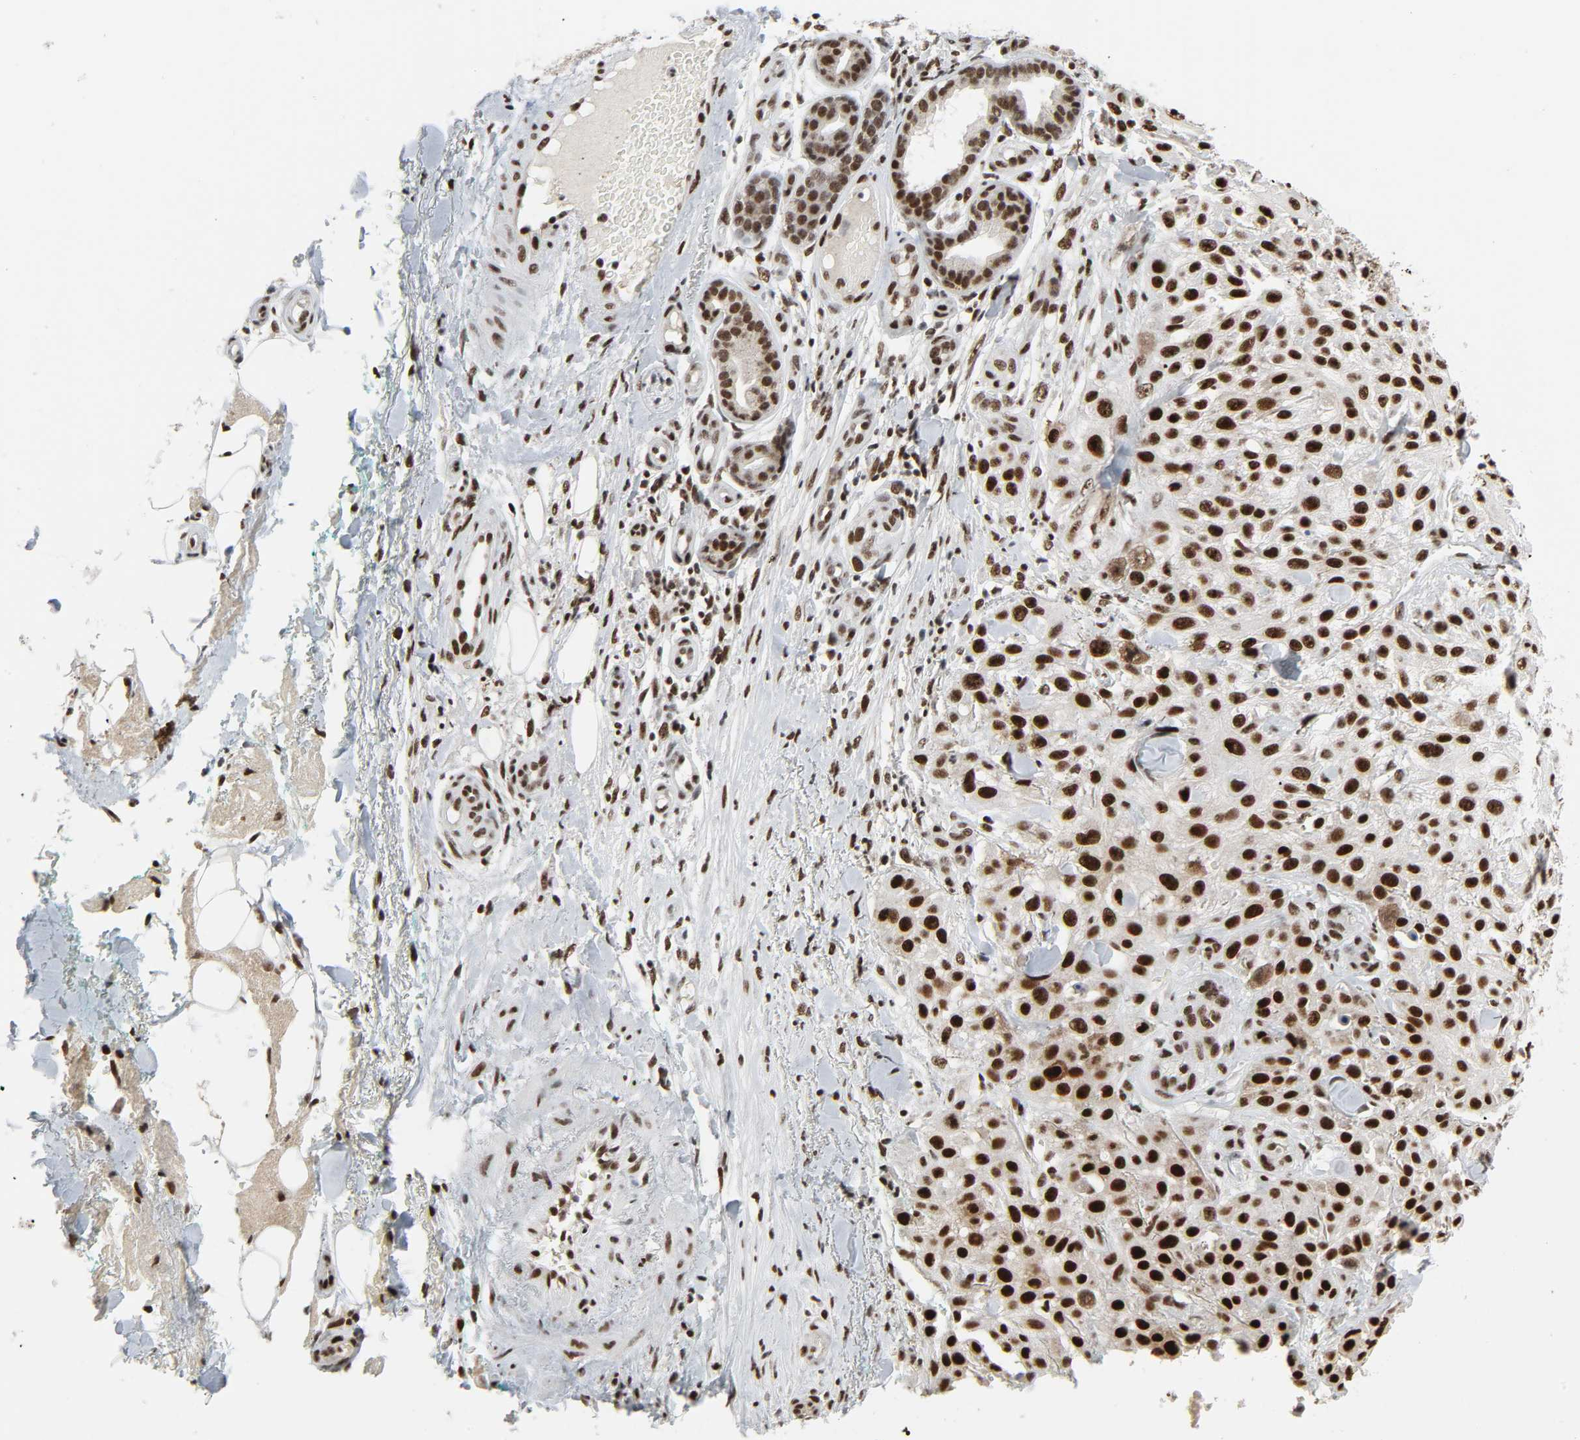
{"staining": {"intensity": "strong", "quantity": ">75%", "location": "nuclear"}, "tissue": "skin cancer", "cell_type": "Tumor cells", "image_type": "cancer", "snomed": [{"axis": "morphology", "description": "Squamous cell carcinoma, NOS"}, {"axis": "topography", "description": "Skin"}], "caption": "High-magnification brightfield microscopy of skin cancer stained with DAB (3,3'-diaminobenzidine) (brown) and counterstained with hematoxylin (blue). tumor cells exhibit strong nuclear staining is seen in approximately>75% of cells. The protein is shown in brown color, while the nuclei are stained blue.", "gene": "CDK7", "patient": {"sex": "female", "age": 42}}